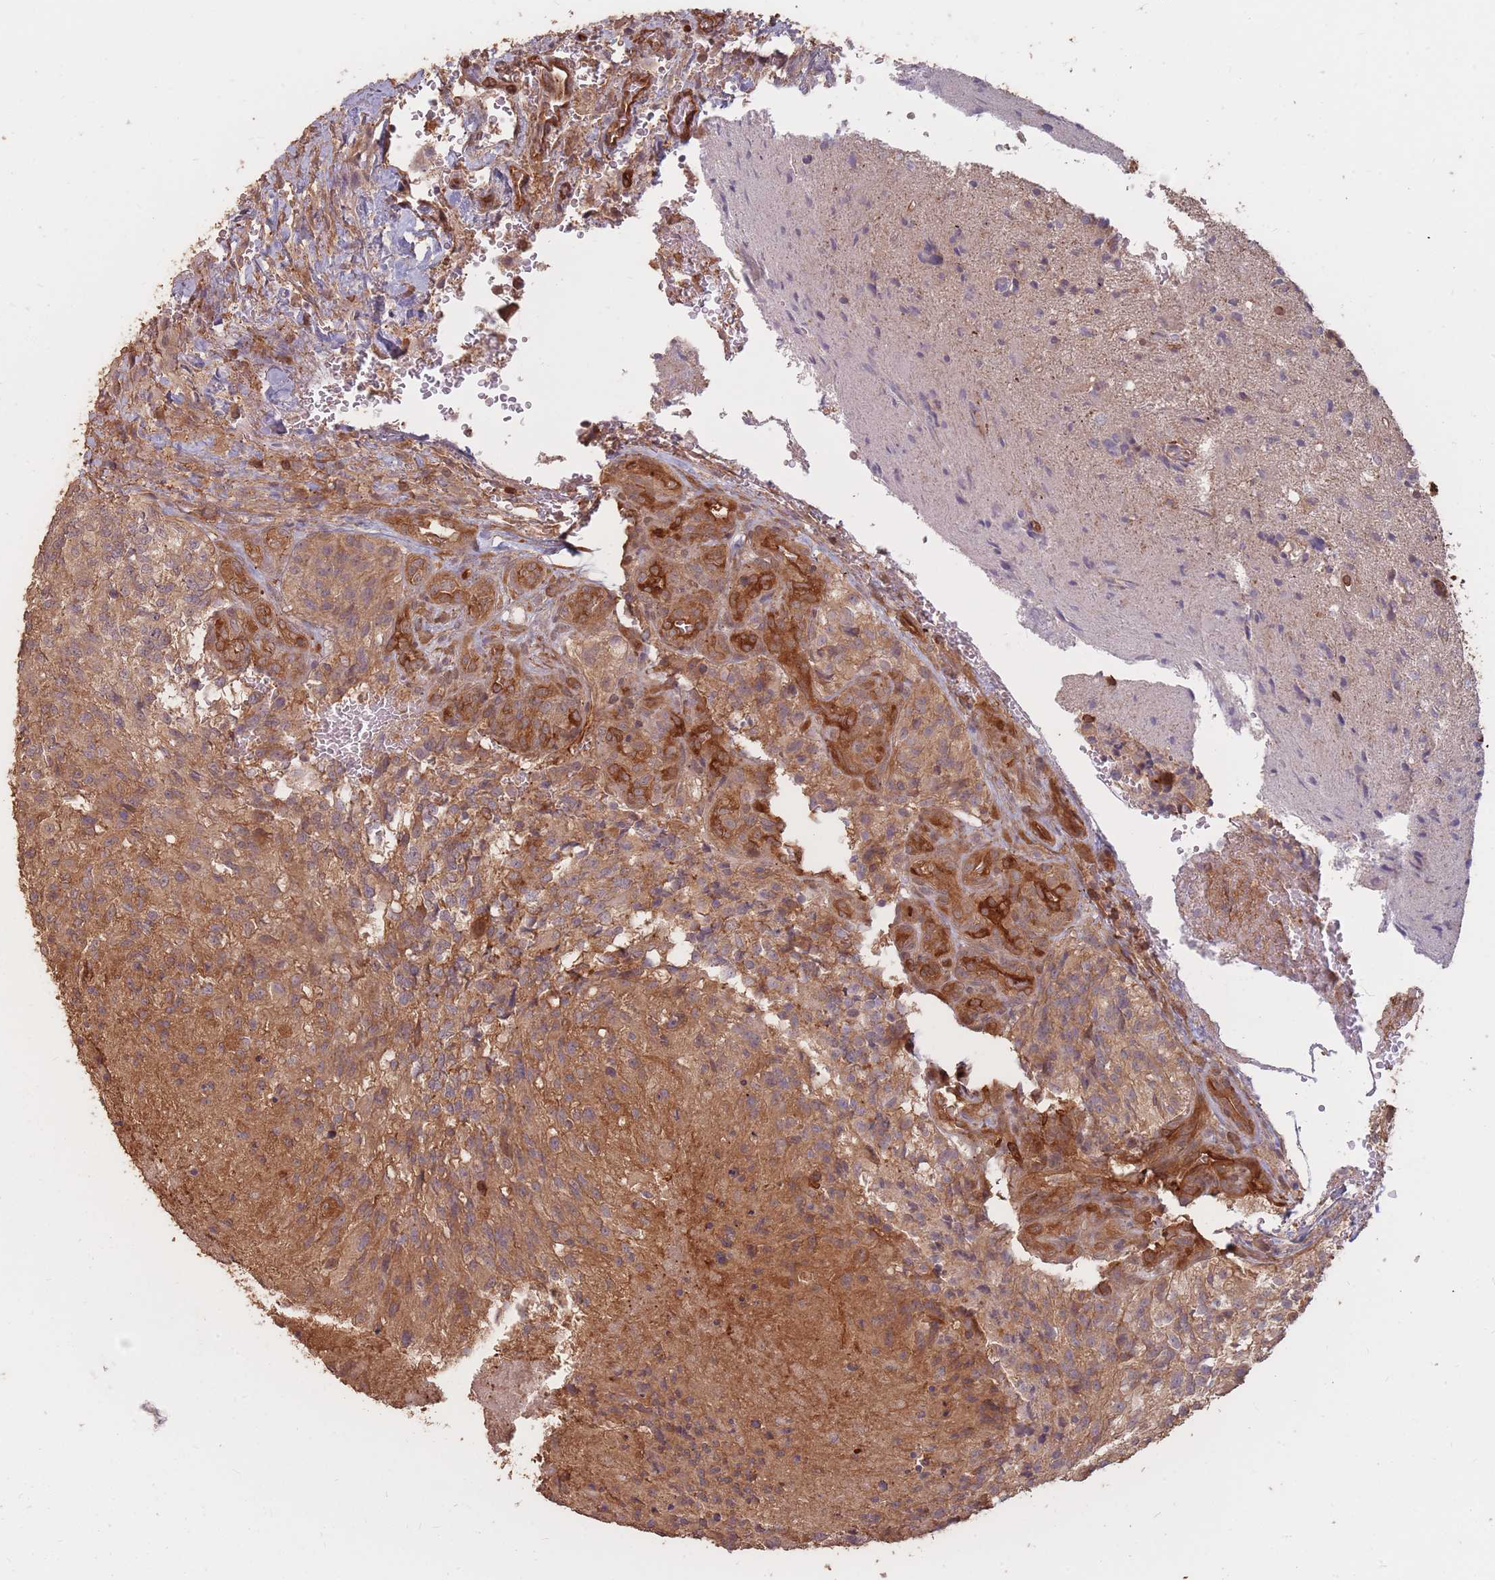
{"staining": {"intensity": "moderate", "quantity": ">75%", "location": "cytoplasmic/membranous"}, "tissue": "glioma", "cell_type": "Tumor cells", "image_type": "cancer", "snomed": [{"axis": "morphology", "description": "Normal tissue, NOS"}, {"axis": "morphology", "description": "Glioma, malignant, High grade"}, {"axis": "topography", "description": "Cerebral cortex"}], "caption": "This image reveals immunohistochemistry (IHC) staining of human glioma, with medium moderate cytoplasmic/membranous staining in about >75% of tumor cells.", "gene": "PLS3", "patient": {"sex": "male", "age": 56}}